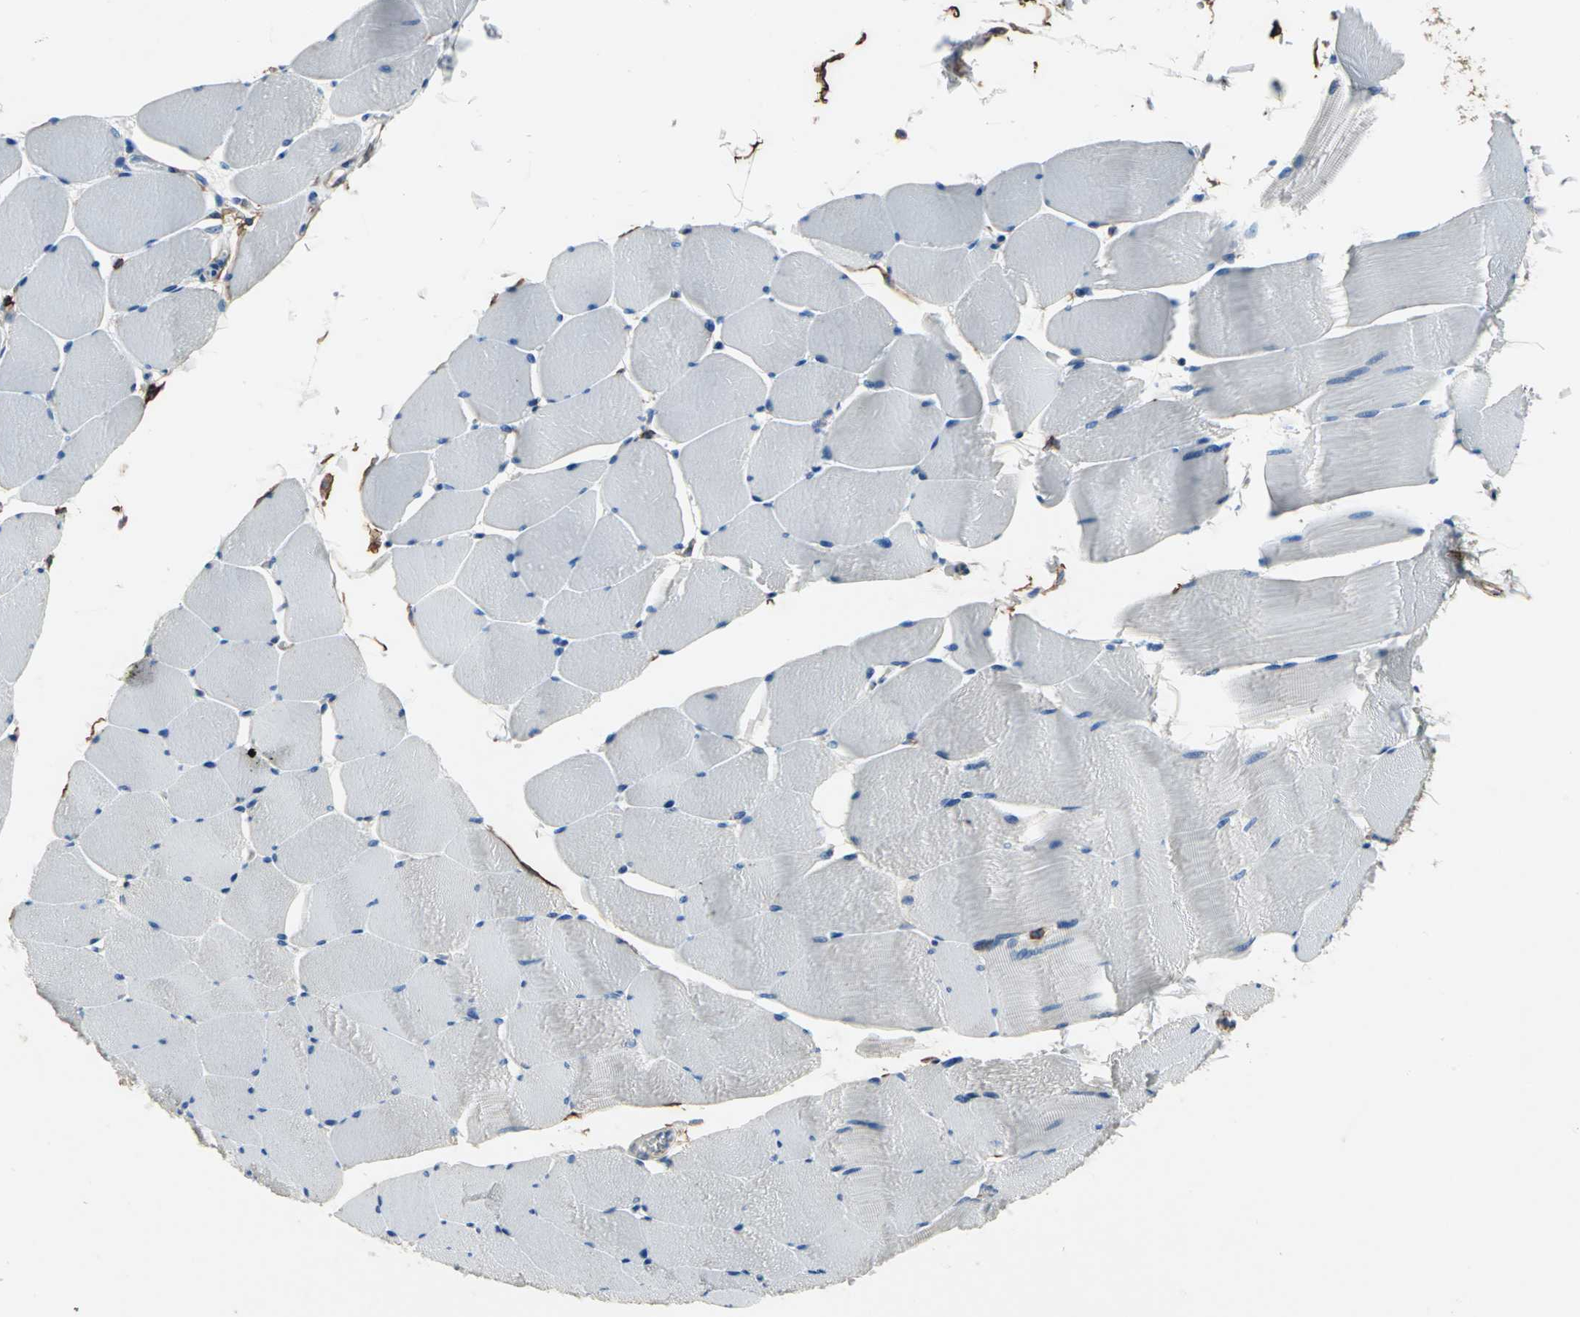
{"staining": {"intensity": "weak", "quantity": "<25%", "location": "cytoplasmic/membranous"}, "tissue": "skeletal muscle", "cell_type": "Myocytes", "image_type": "normal", "snomed": [{"axis": "morphology", "description": "Normal tissue, NOS"}, {"axis": "topography", "description": "Skeletal muscle"}], "caption": "Immunohistochemistry (IHC) micrograph of benign human skeletal muscle stained for a protein (brown), which demonstrates no expression in myocytes.", "gene": "CD44", "patient": {"sex": "male", "age": 62}}